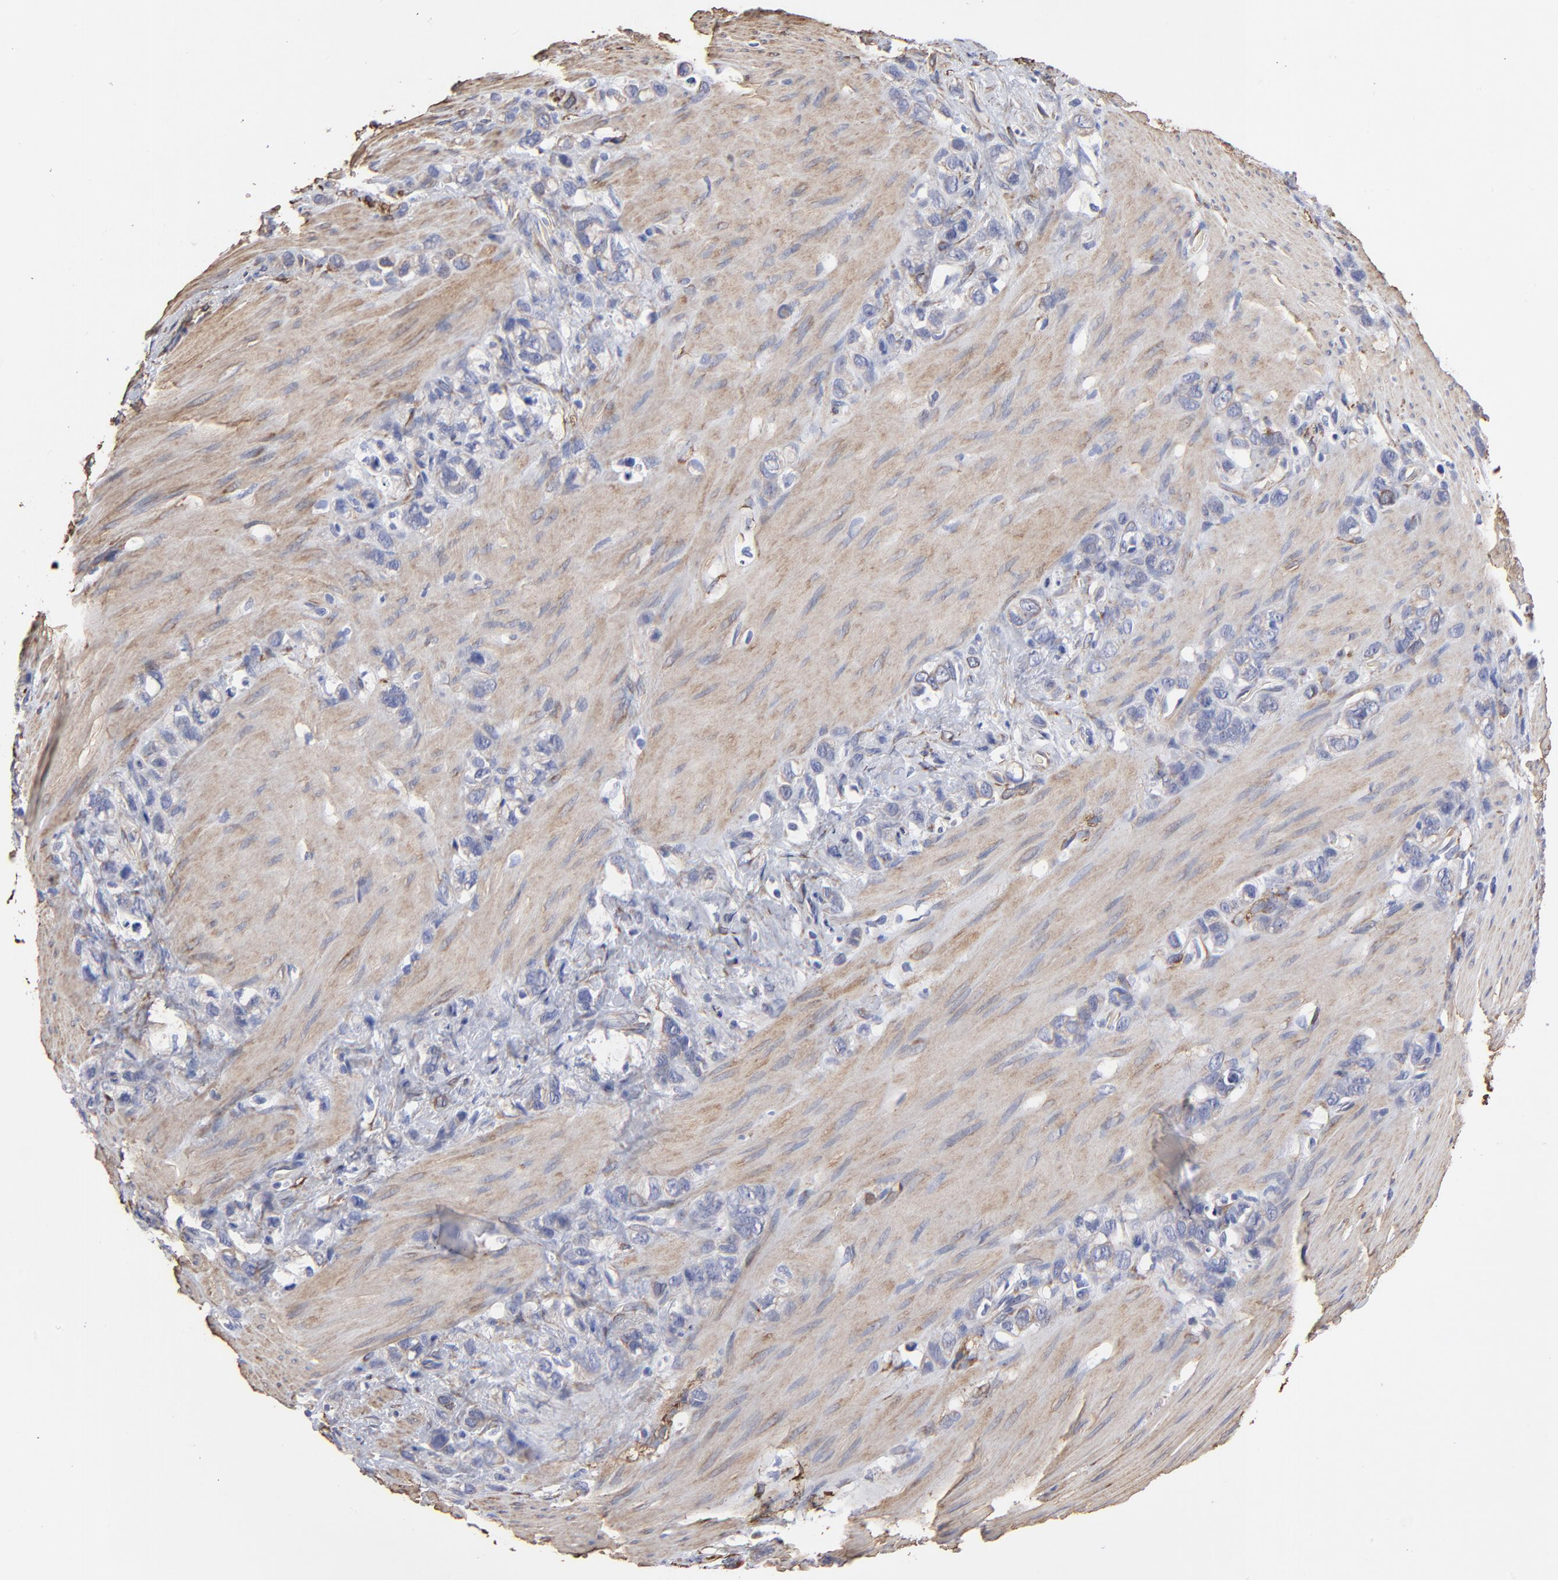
{"staining": {"intensity": "negative", "quantity": "none", "location": "none"}, "tissue": "stomach cancer", "cell_type": "Tumor cells", "image_type": "cancer", "snomed": [{"axis": "morphology", "description": "Normal tissue, NOS"}, {"axis": "morphology", "description": "Adenocarcinoma, NOS"}, {"axis": "morphology", "description": "Adenocarcinoma, High grade"}, {"axis": "topography", "description": "Stomach, upper"}, {"axis": "topography", "description": "Stomach"}], "caption": "Tumor cells are negative for brown protein staining in high-grade adenocarcinoma (stomach).", "gene": "CILP", "patient": {"sex": "female", "age": 65}}